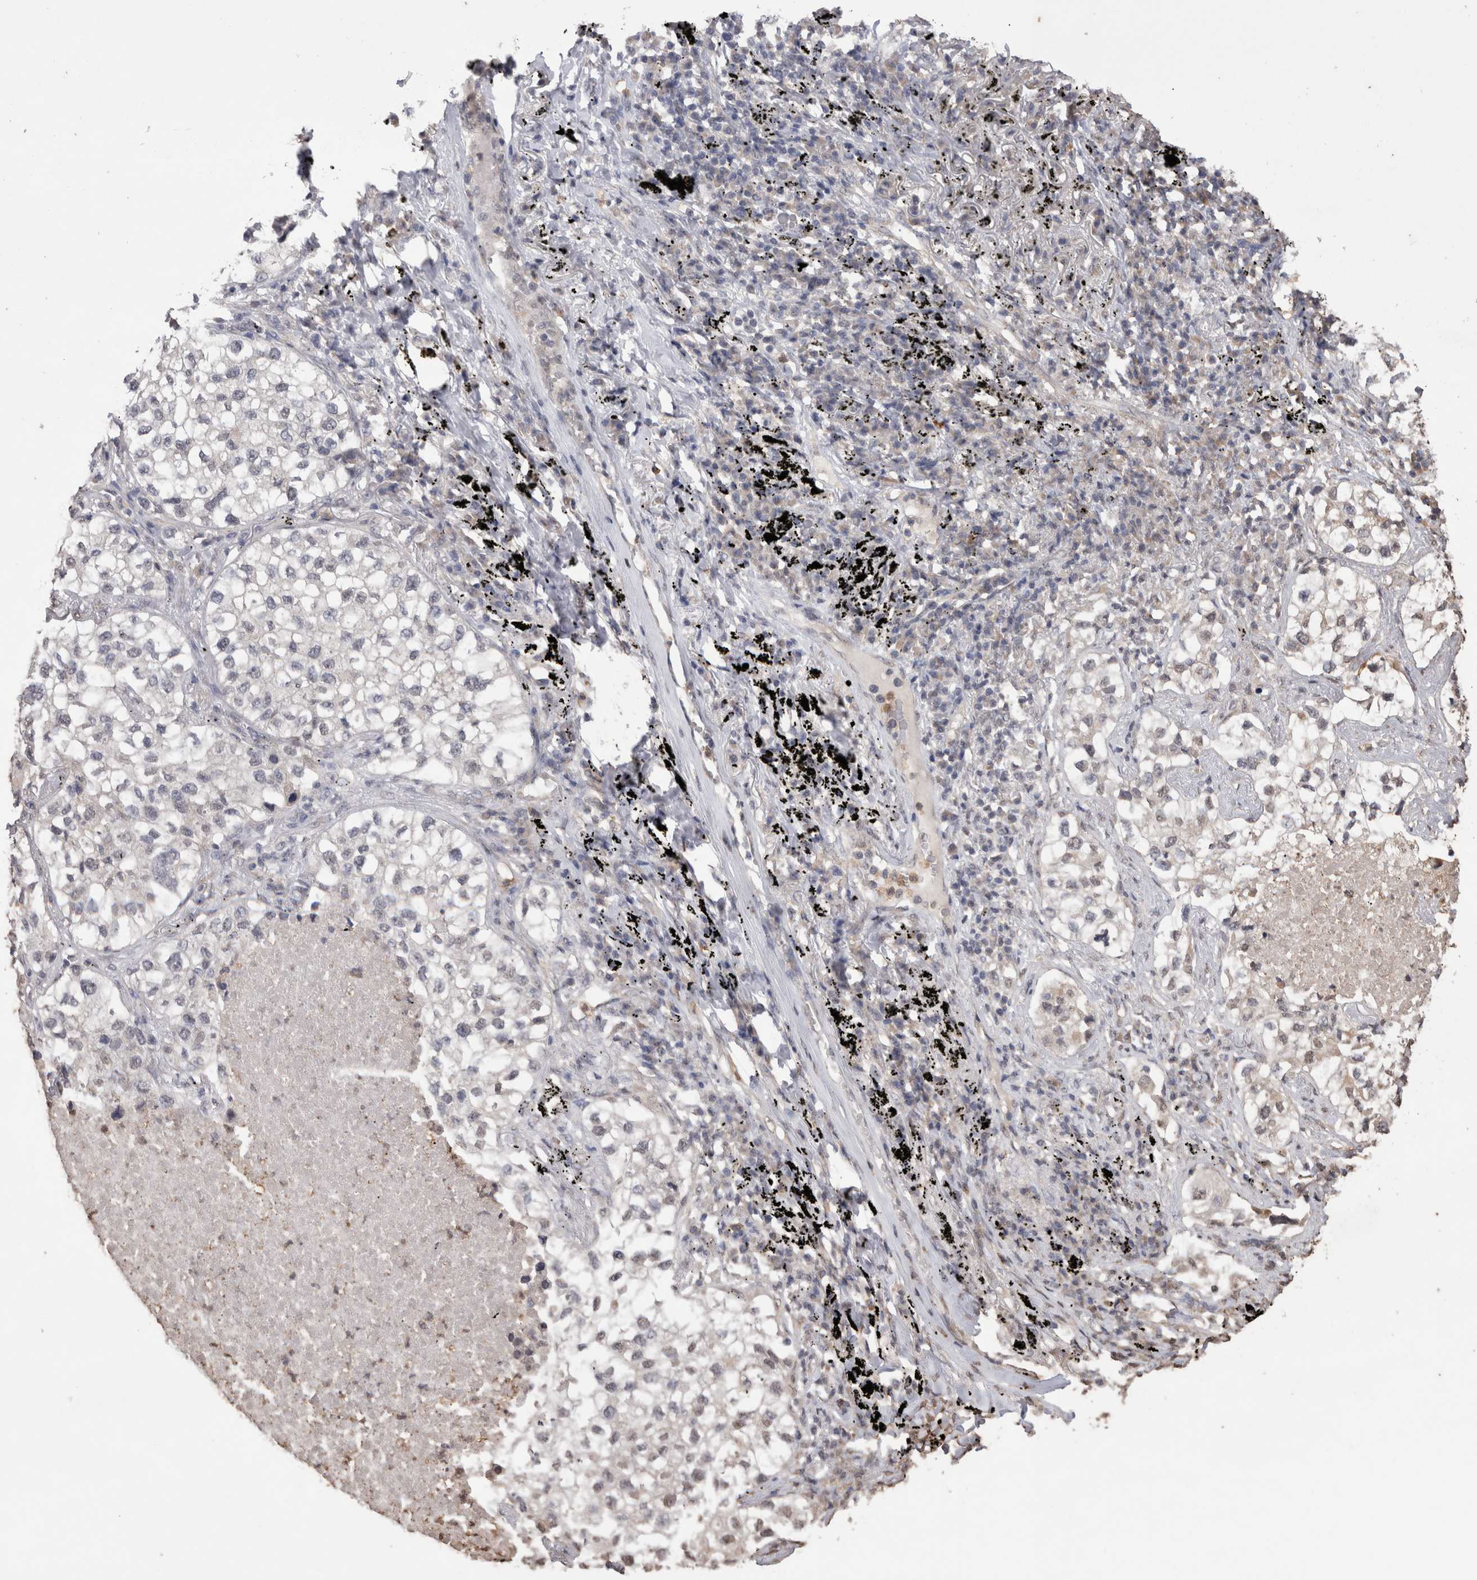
{"staining": {"intensity": "negative", "quantity": "none", "location": "none"}, "tissue": "lung cancer", "cell_type": "Tumor cells", "image_type": "cancer", "snomed": [{"axis": "morphology", "description": "Adenocarcinoma, NOS"}, {"axis": "topography", "description": "Lung"}], "caption": "Immunohistochemistry photomicrograph of human adenocarcinoma (lung) stained for a protein (brown), which exhibits no expression in tumor cells.", "gene": "GRK5", "patient": {"sex": "male", "age": 63}}